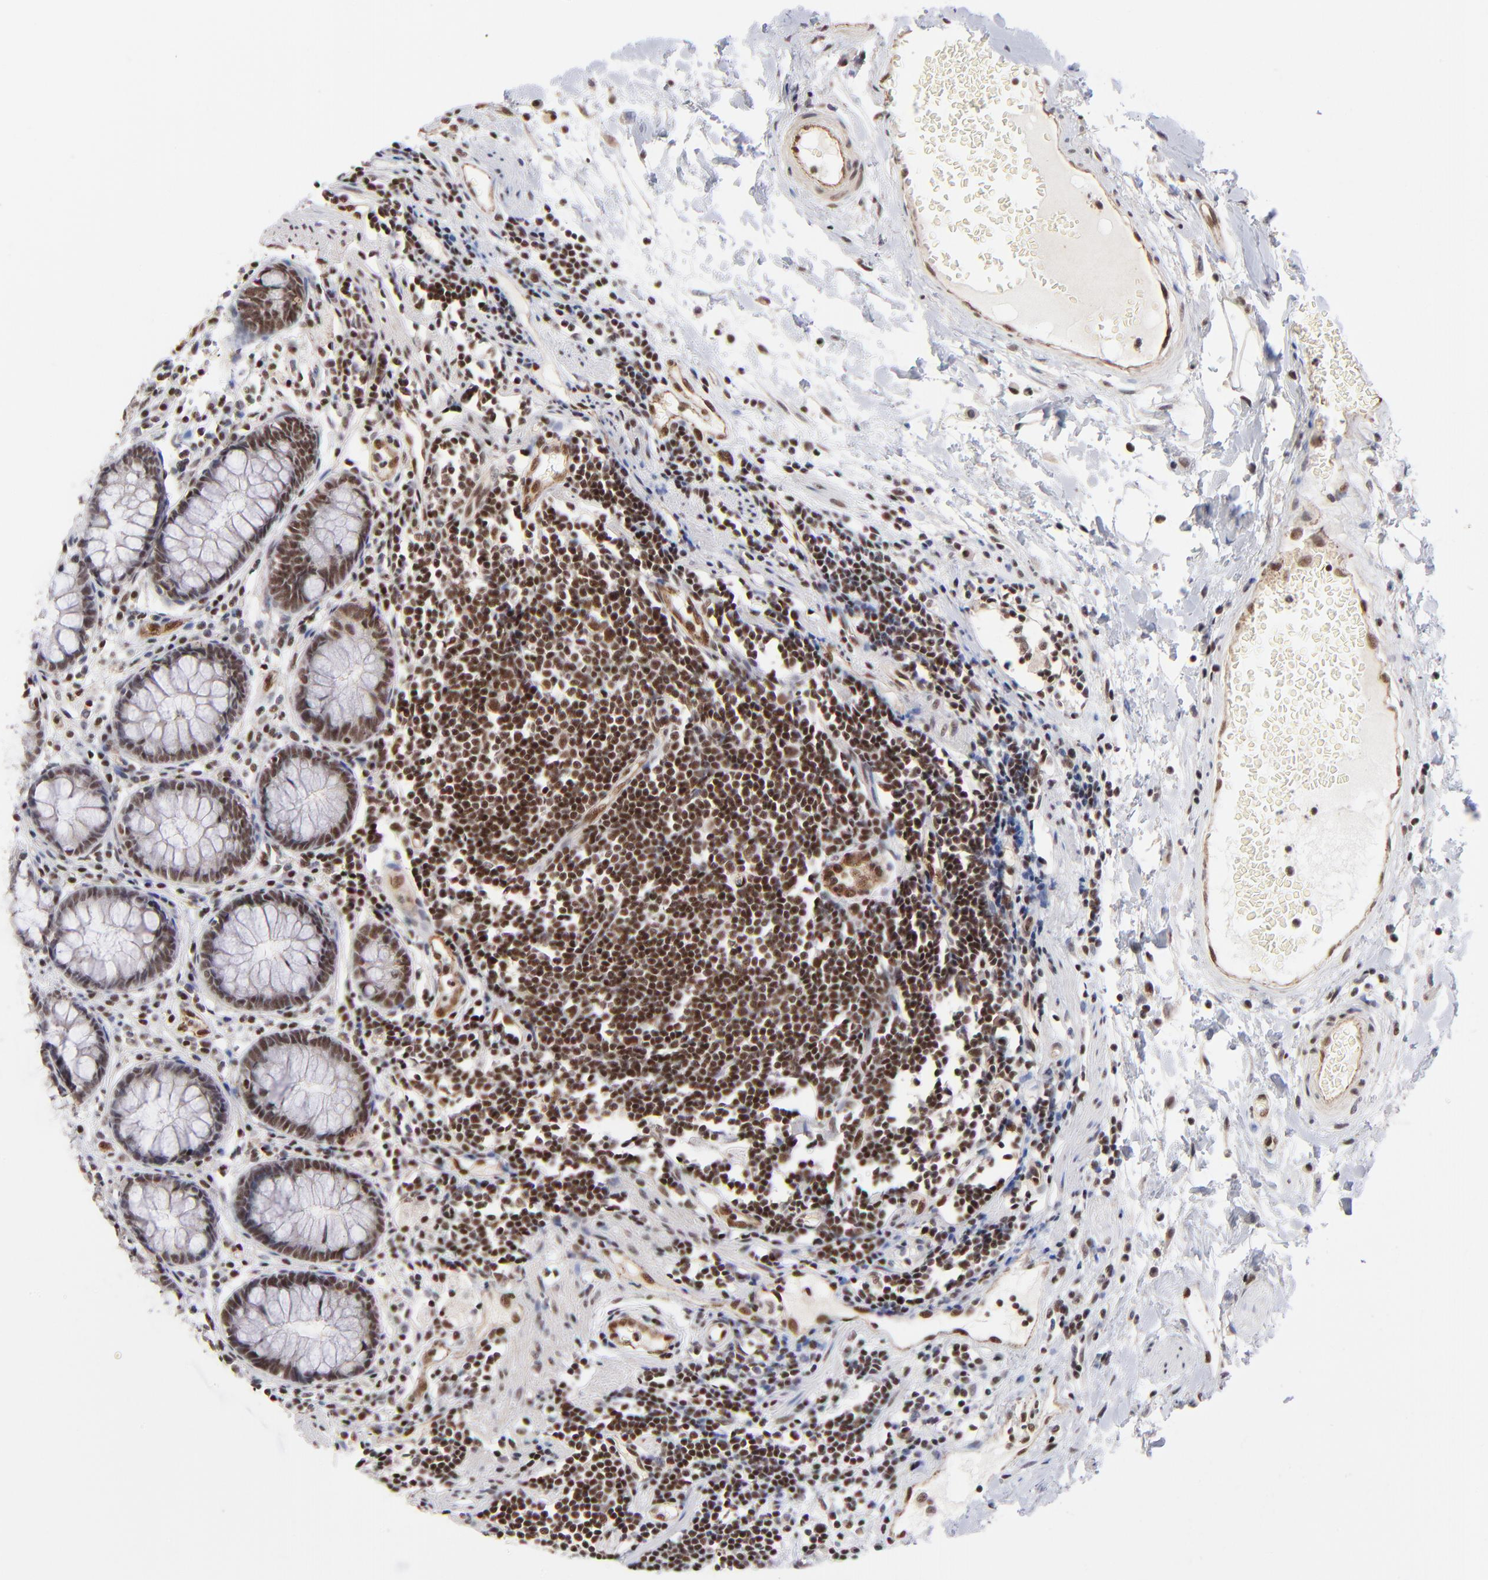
{"staining": {"intensity": "moderate", "quantity": ">75%", "location": "nuclear"}, "tissue": "rectum", "cell_type": "Glandular cells", "image_type": "normal", "snomed": [{"axis": "morphology", "description": "Normal tissue, NOS"}, {"axis": "topography", "description": "Rectum"}], "caption": "Immunohistochemical staining of unremarkable human rectum demonstrates medium levels of moderate nuclear positivity in approximately >75% of glandular cells. (DAB = brown stain, brightfield microscopy at high magnification).", "gene": "GABPA", "patient": {"sex": "female", "age": 66}}